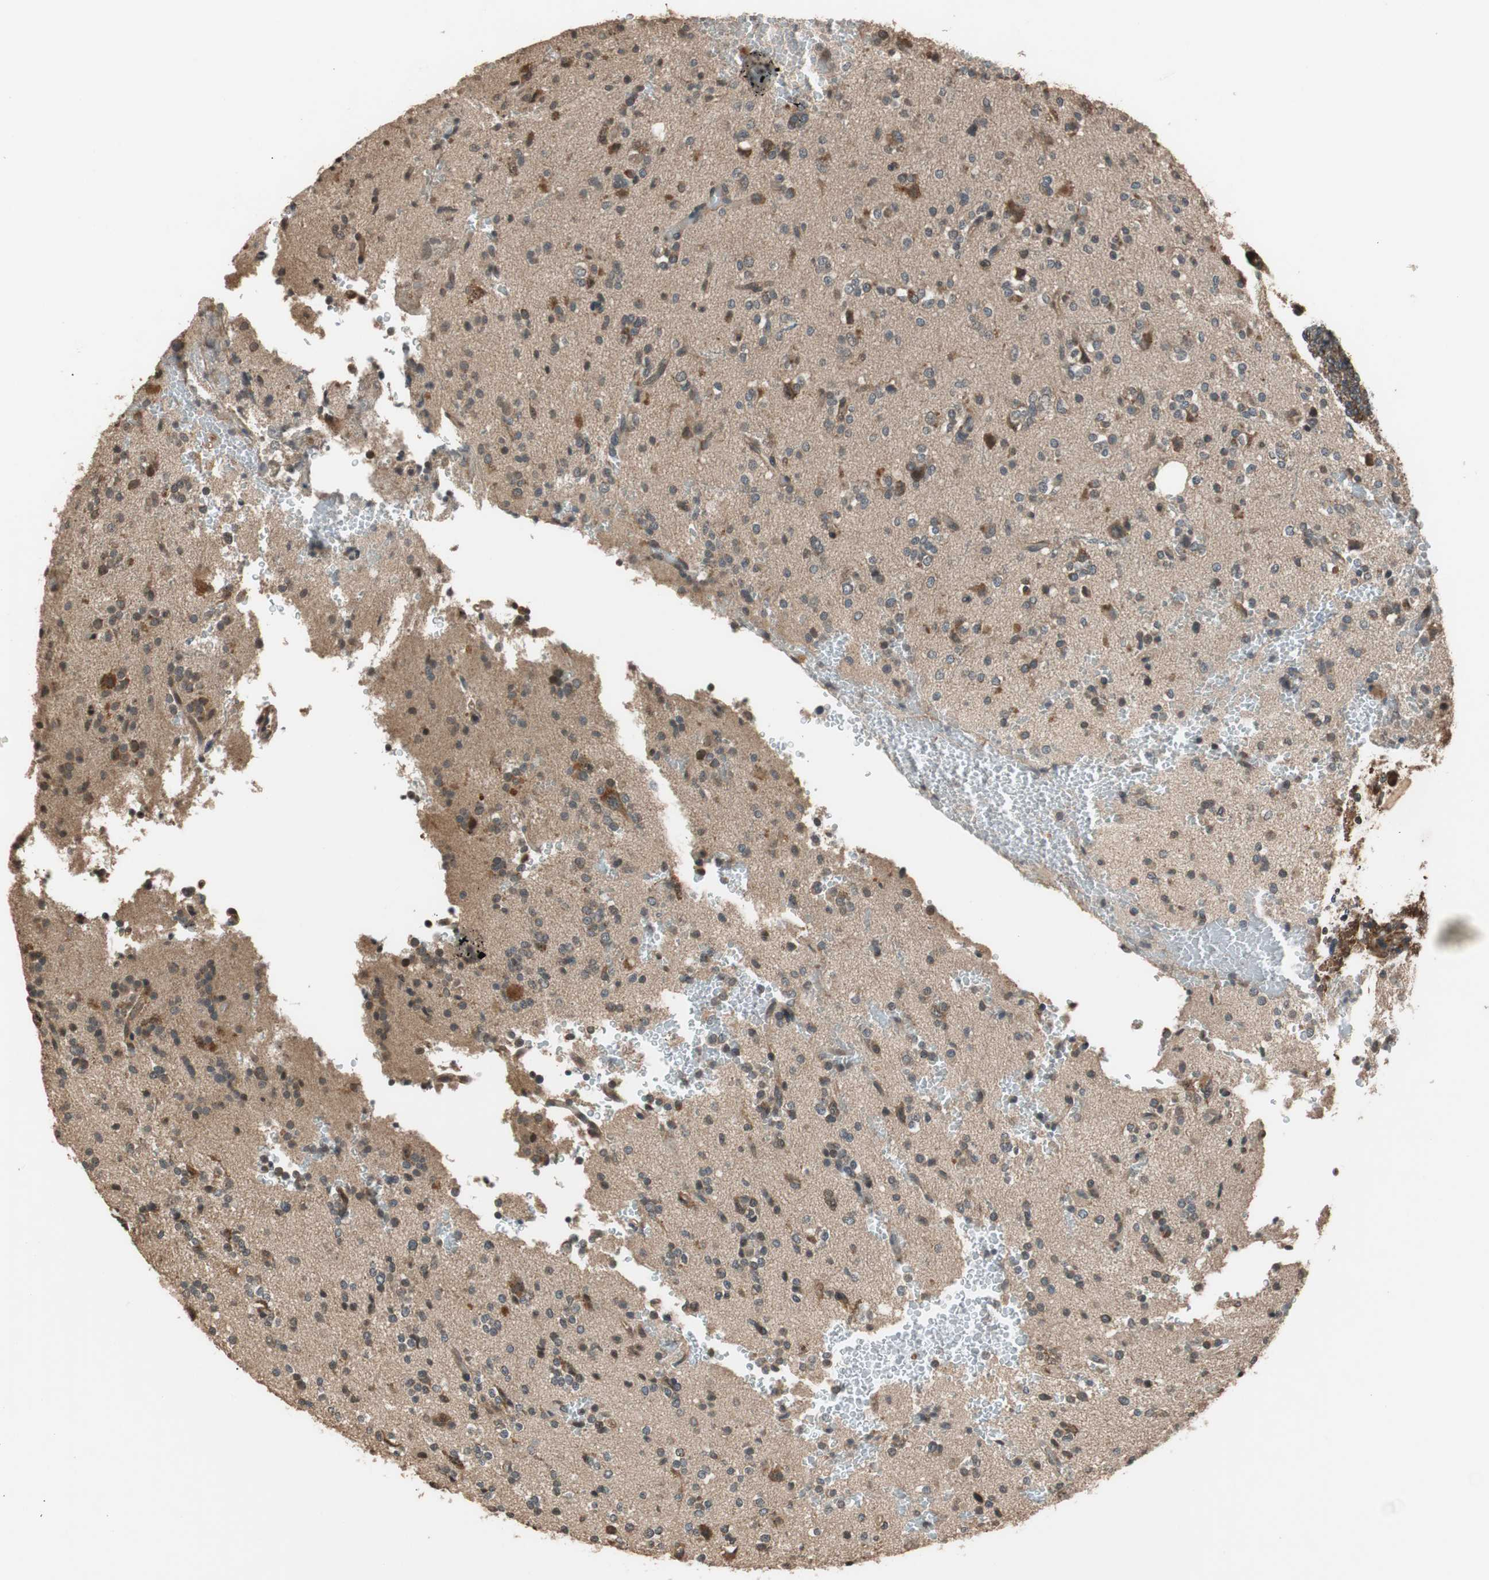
{"staining": {"intensity": "moderate", "quantity": "25%-75%", "location": "cytoplasmic/membranous,nuclear"}, "tissue": "glioma", "cell_type": "Tumor cells", "image_type": "cancer", "snomed": [{"axis": "morphology", "description": "Glioma, malignant, High grade"}, {"axis": "topography", "description": "Brain"}], "caption": "DAB (3,3'-diaminobenzidine) immunohistochemical staining of human malignant glioma (high-grade) displays moderate cytoplasmic/membranous and nuclear protein staining in about 25%-75% of tumor cells. (DAB (3,3'-diaminobenzidine) IHC with brightfield microscopy, high magnification).", "gene": "TMEM230", "patient": {"sex": "male", "age": 47}}